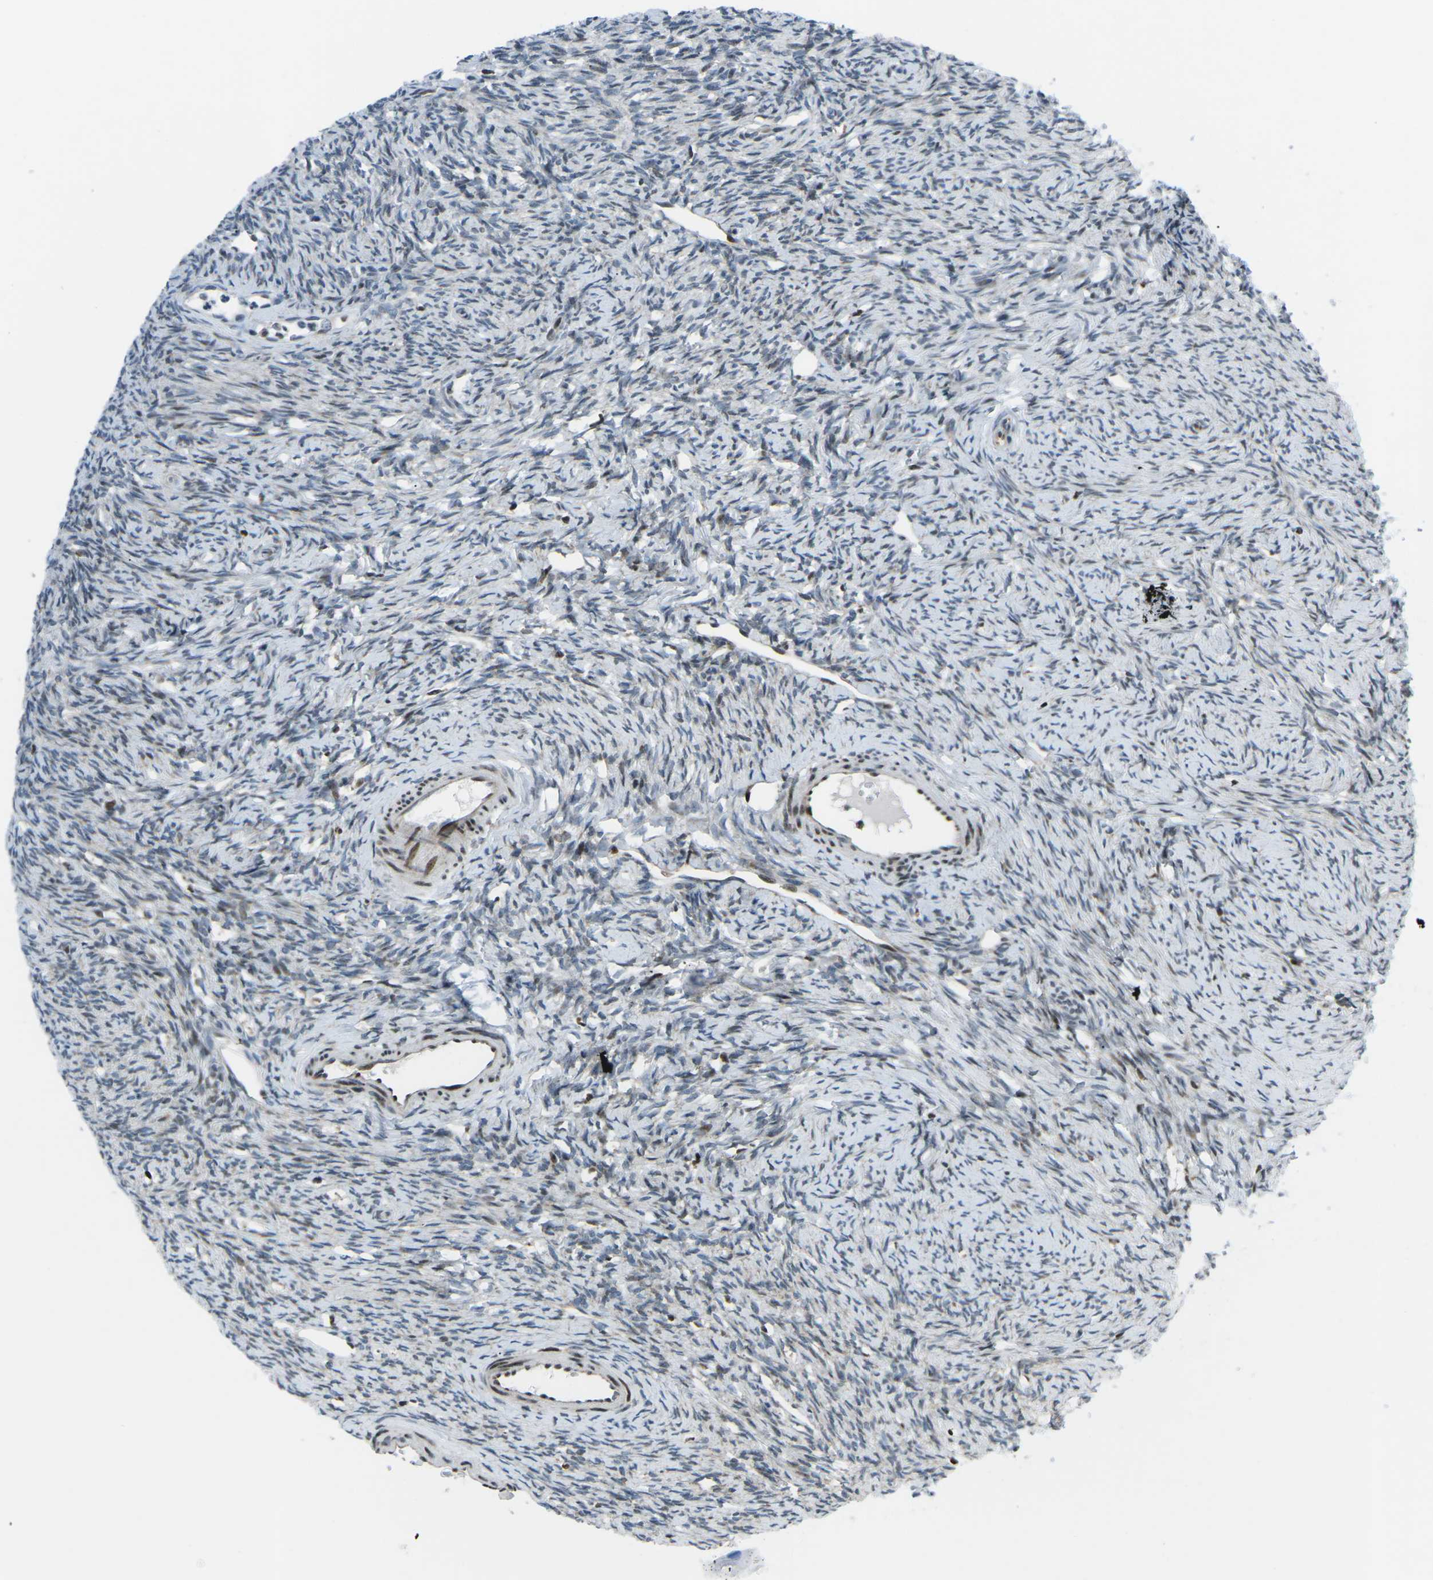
{"staining": {"intensity": "negative", "quantity": "none", "location": "none"}, "tissue": "ovary", "cell_type": "Follicle cells", "image_type": "normal", "snomed": [{"axis": "morphology", "description": "Normal tissue, NOS"}, {"axis": "topography", "description": "Ovary"}], "caption": "Immunohistochemical staining of unremarkable human ovary displays no significant staining in follicle cells. (DAB IHC with hematoxylin counter stain).", "gene": "MBNL1", "patient": {"sex": "female", "age": 33}}